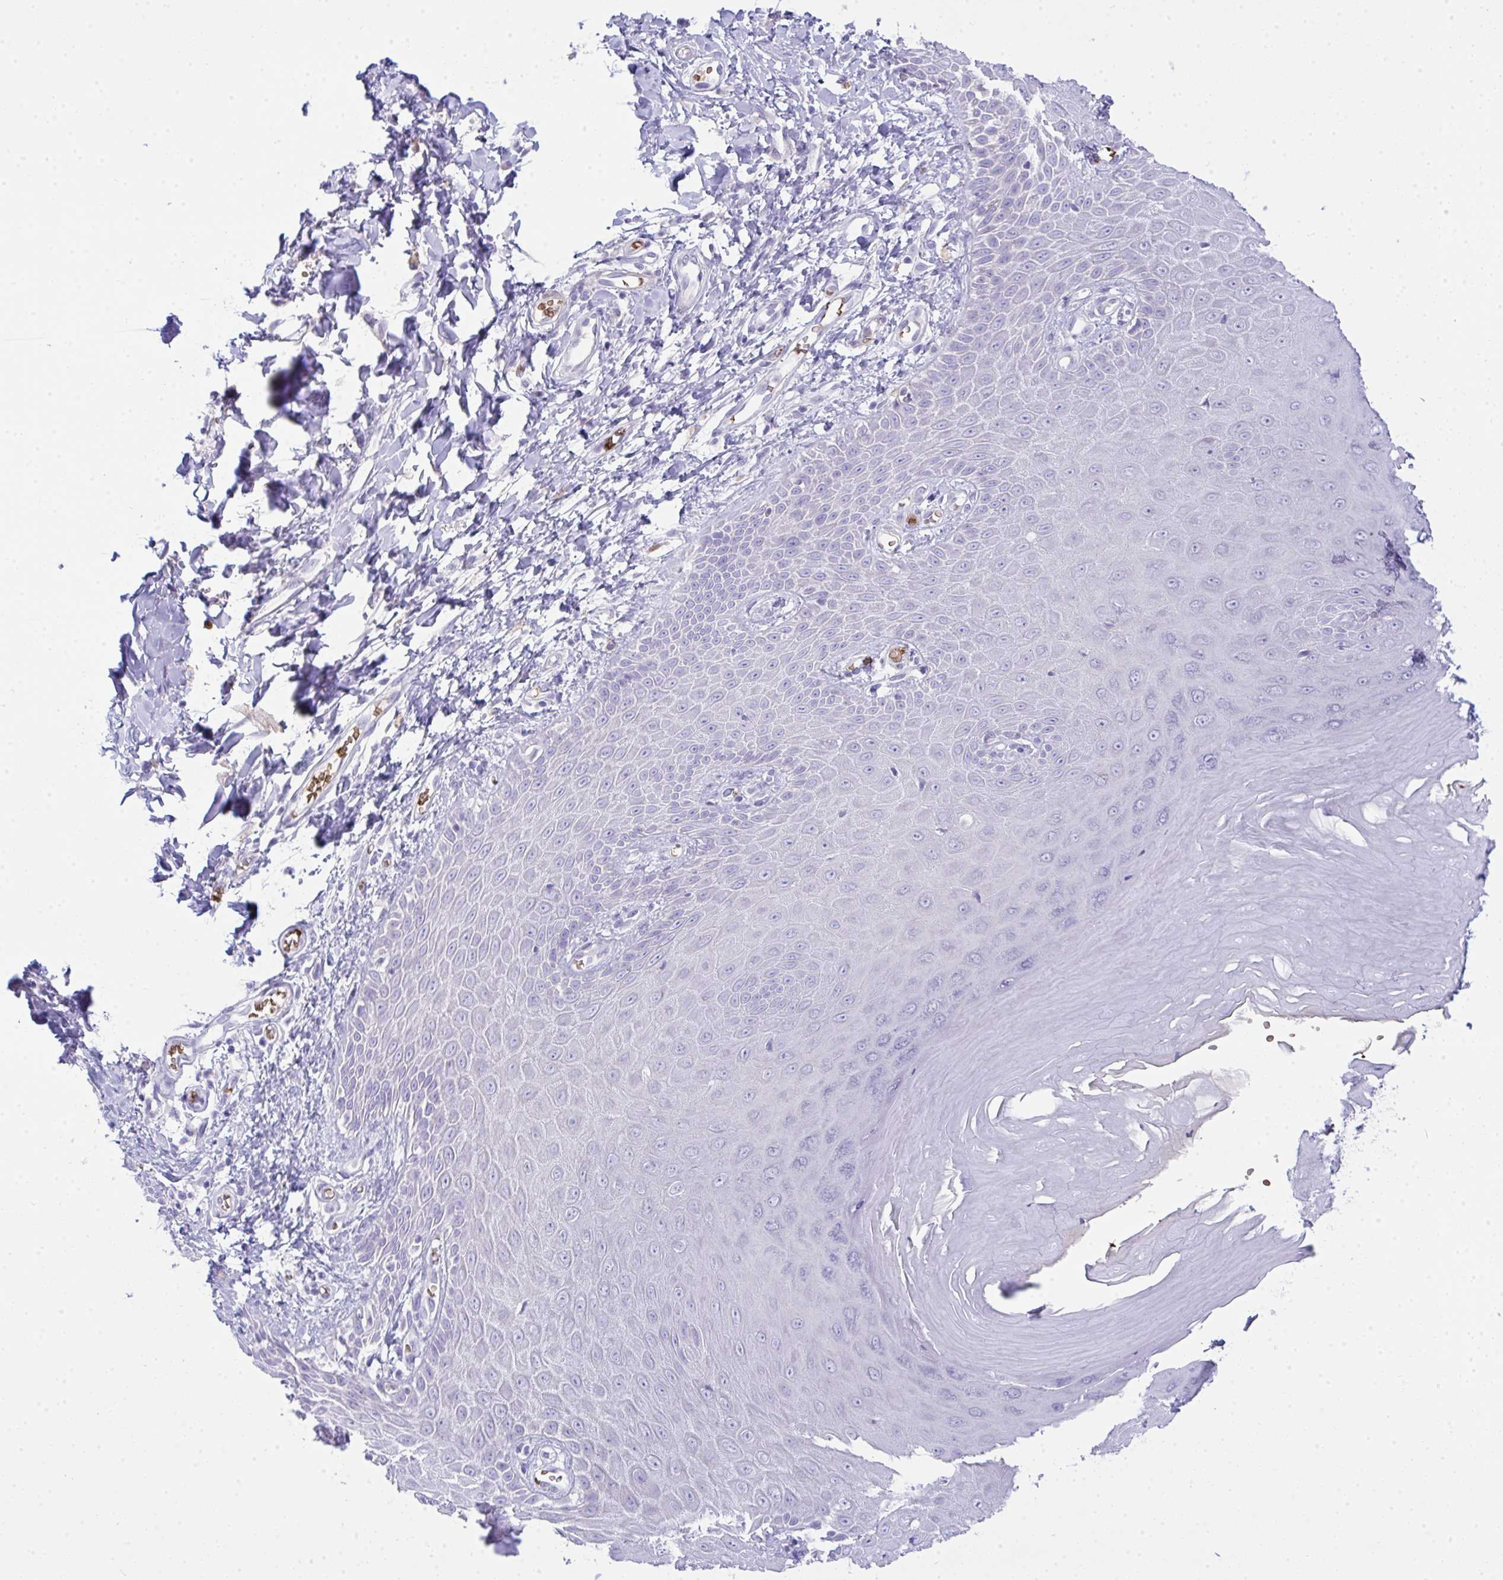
{"staining": {"intensity": "negative", "quantity": "none", "location": "none"}, "tissue": "skin", "cell_type": "Epidermal cells", "image_type": "normal", "snomed": [{"axis": "morphology", "description": "Normal tissue, NOS"}, {"axis": "topography", "description": "Anal"}, {"axis": "topography", "description": "Peripheral nerve tissue"}], "caption": "This is a photomicrograph of immunohistochemistry staining of normal skin, which shows no staining in epidermal cells. The staining is performed using DAB brown chromogen with nuclei counter-stained in using hematoxylin.", "gene": "SPTB", "patient": {"sex": "male", "age": 78}}